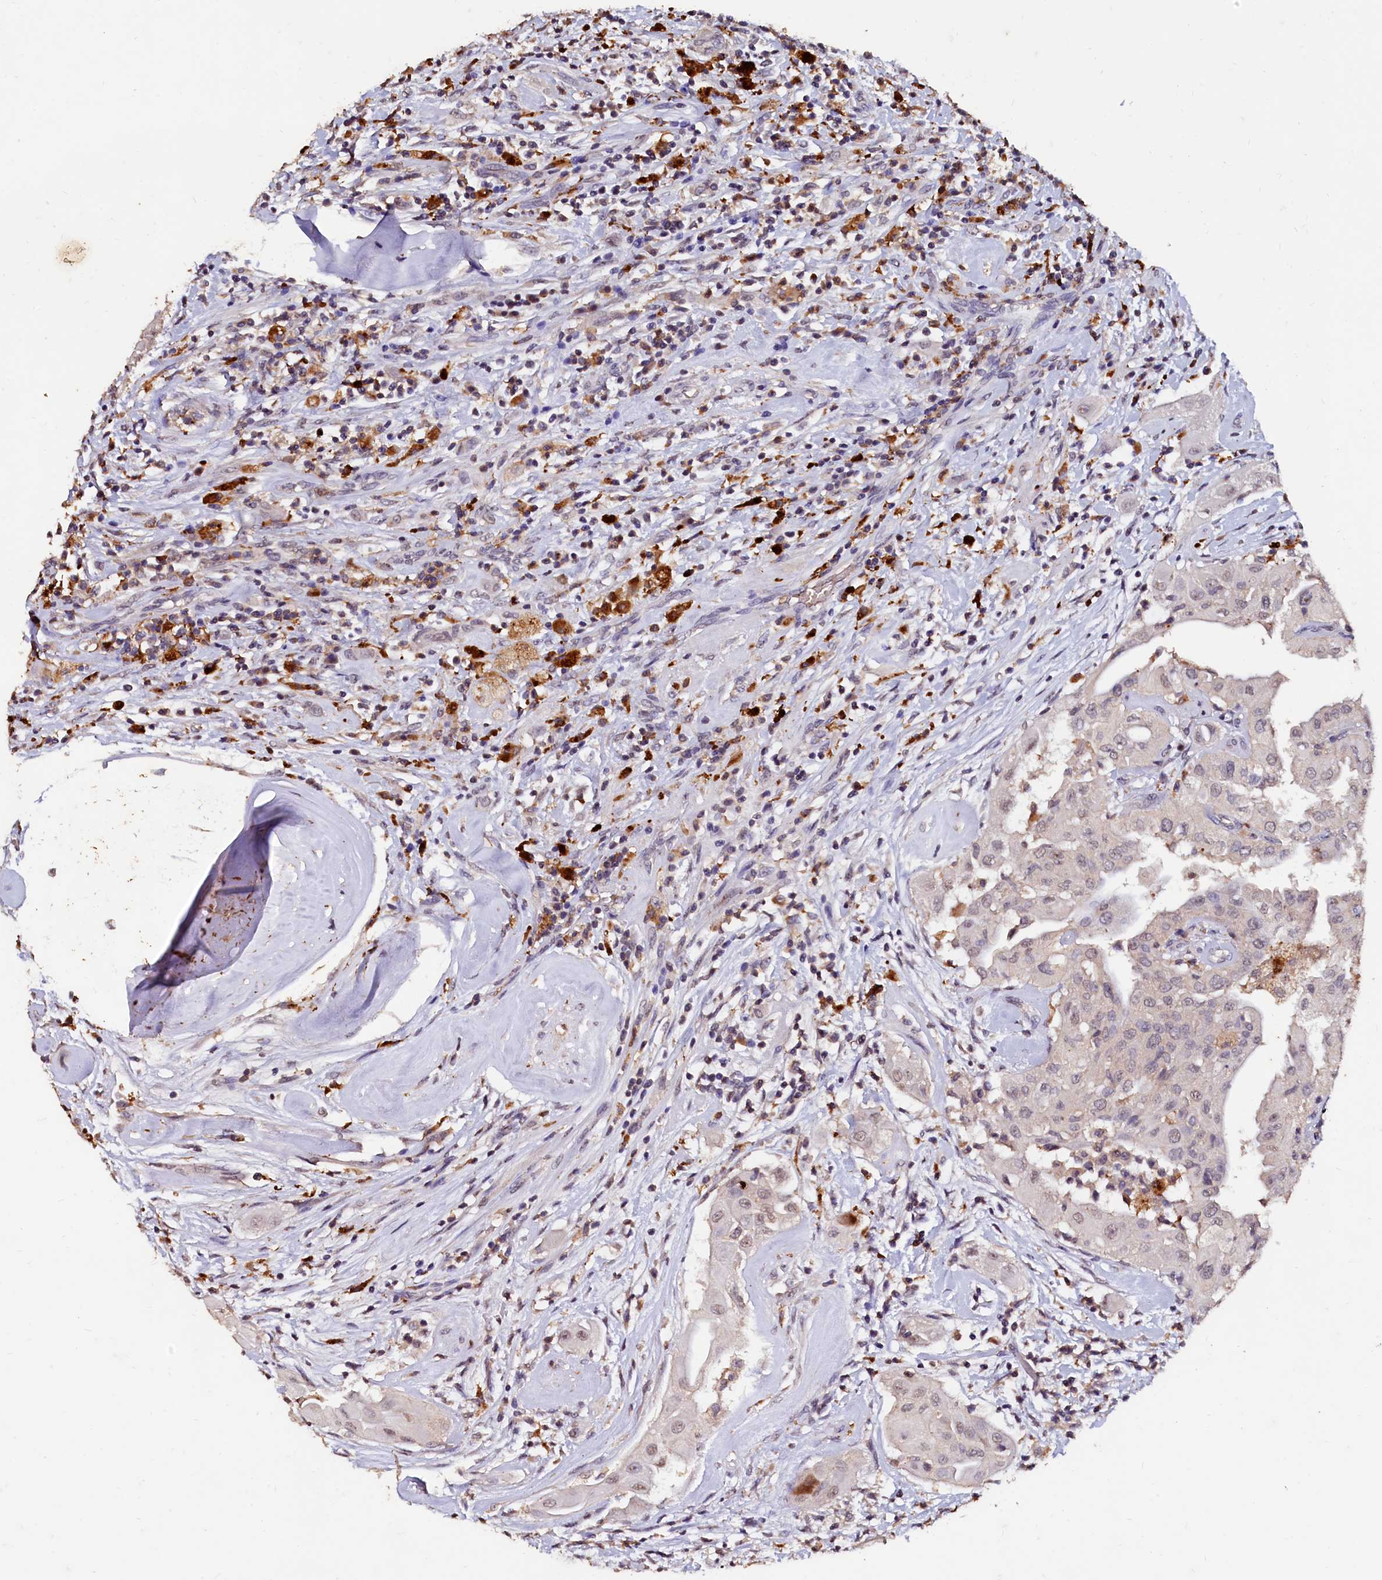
{"staining": {"intensity": "weak", "quantity": "<25%", "location": "cytoplasmic/membranous"}, "tissue": "thyroid cancer", "cell_type": "Tumor cells", "image_type": "cancer", "snomed": [{"axis": "morphology", "description": "Papillary adenocarcinoma, NOS"}, {"axis": "topography", "description": "Thyroid gland"}], "caption": "This is an IHC micrograph of thyroid cancer. There is no staining in tumor cells.", "gene": "CSTPP1", "patient": {"sex": "female", "age": 59}}